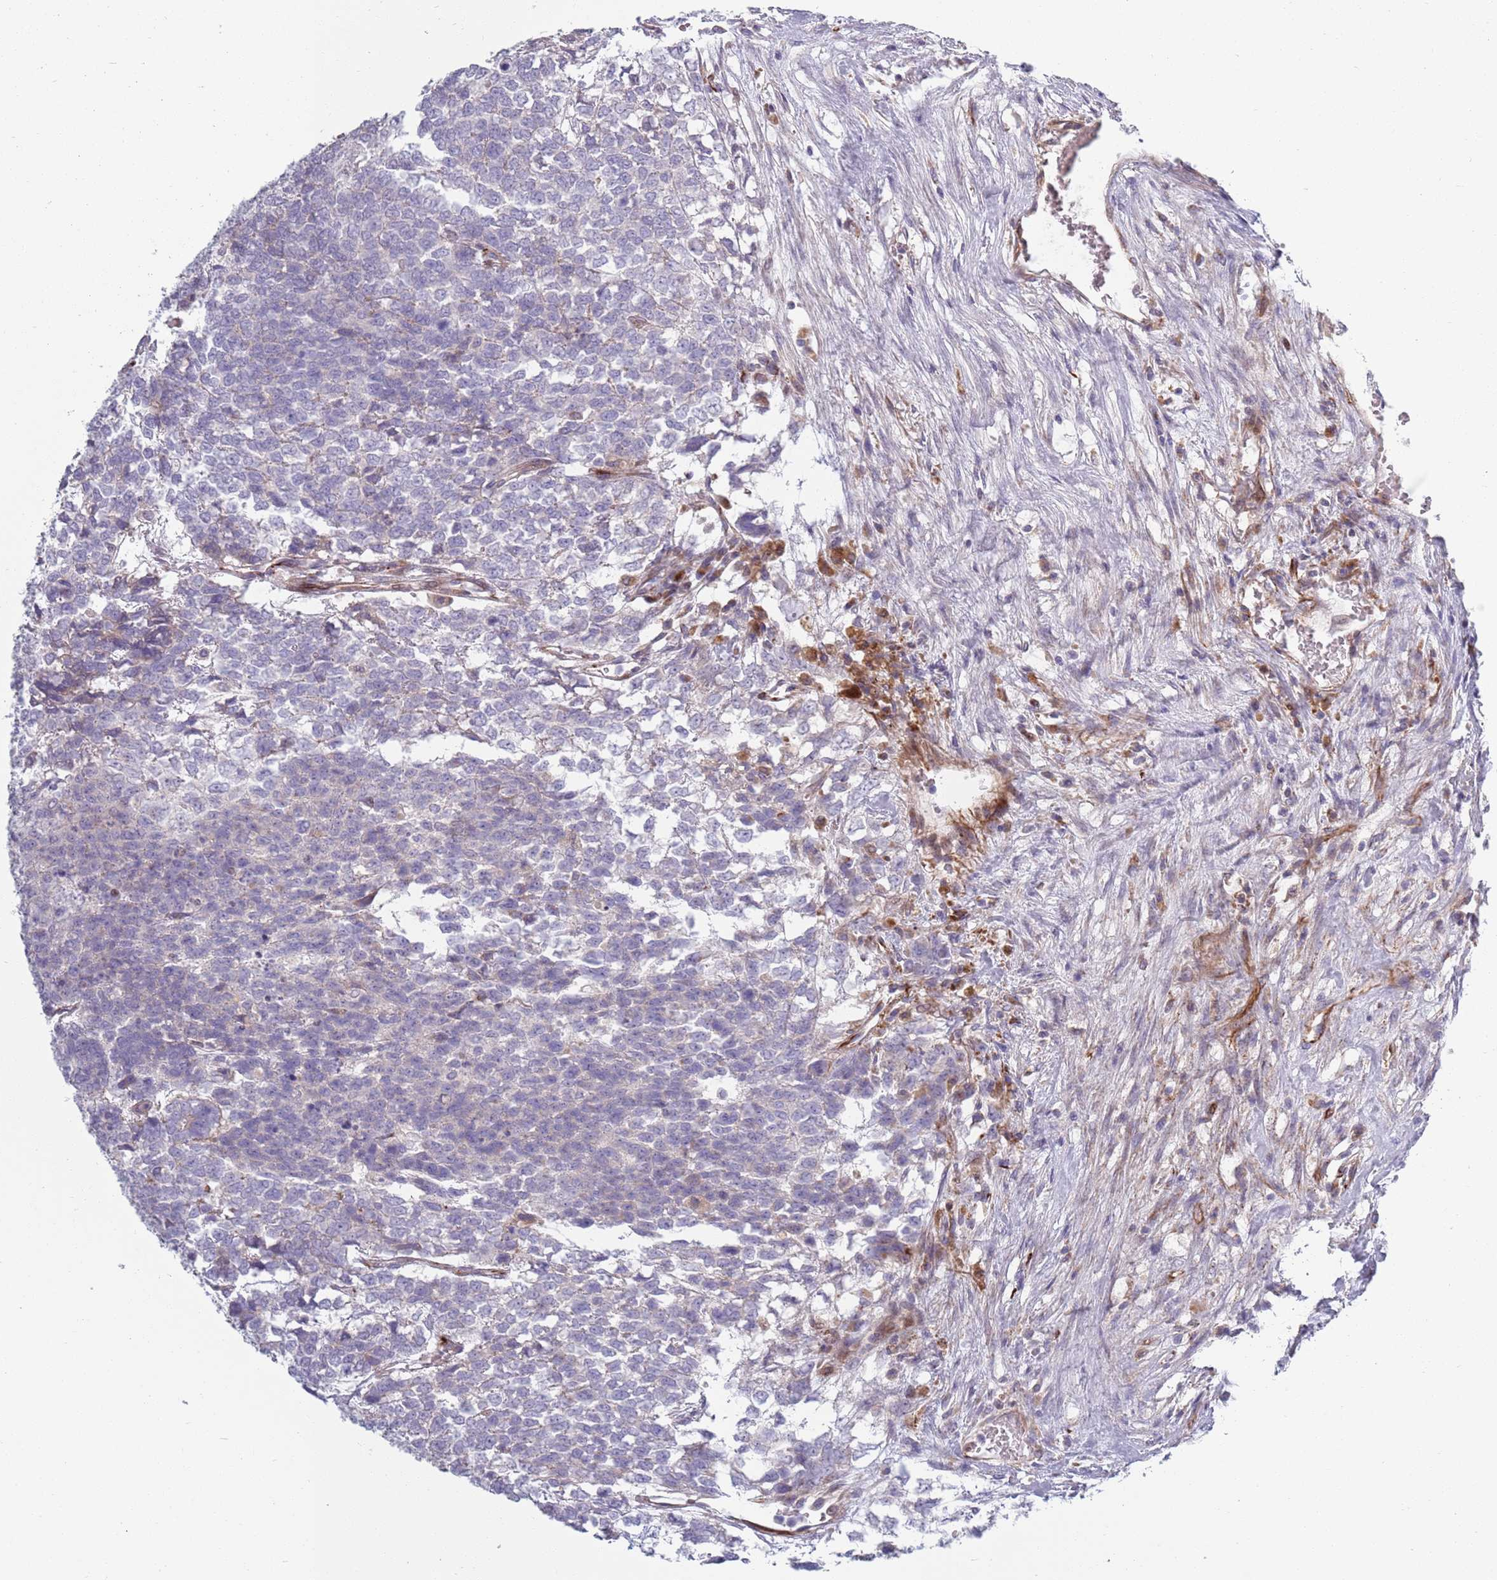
{"staining": {"intensity": "negative", "quantity": "none", "location": "none"}, "tissue": "testis cancer", "cell_type": "Tumor cells", "image_type": "cancer", "snomed": [{"axis": "morphology", "description": "Carcinoma, Embryonal, NOS"}, {"axis": "topography", "description": "Testis"}], "caption": "Tumor cells show no significant staining in testis embryonal carcinoma.", "gene": "TYW1", "patient": {"sex": "male", "age": 23}}